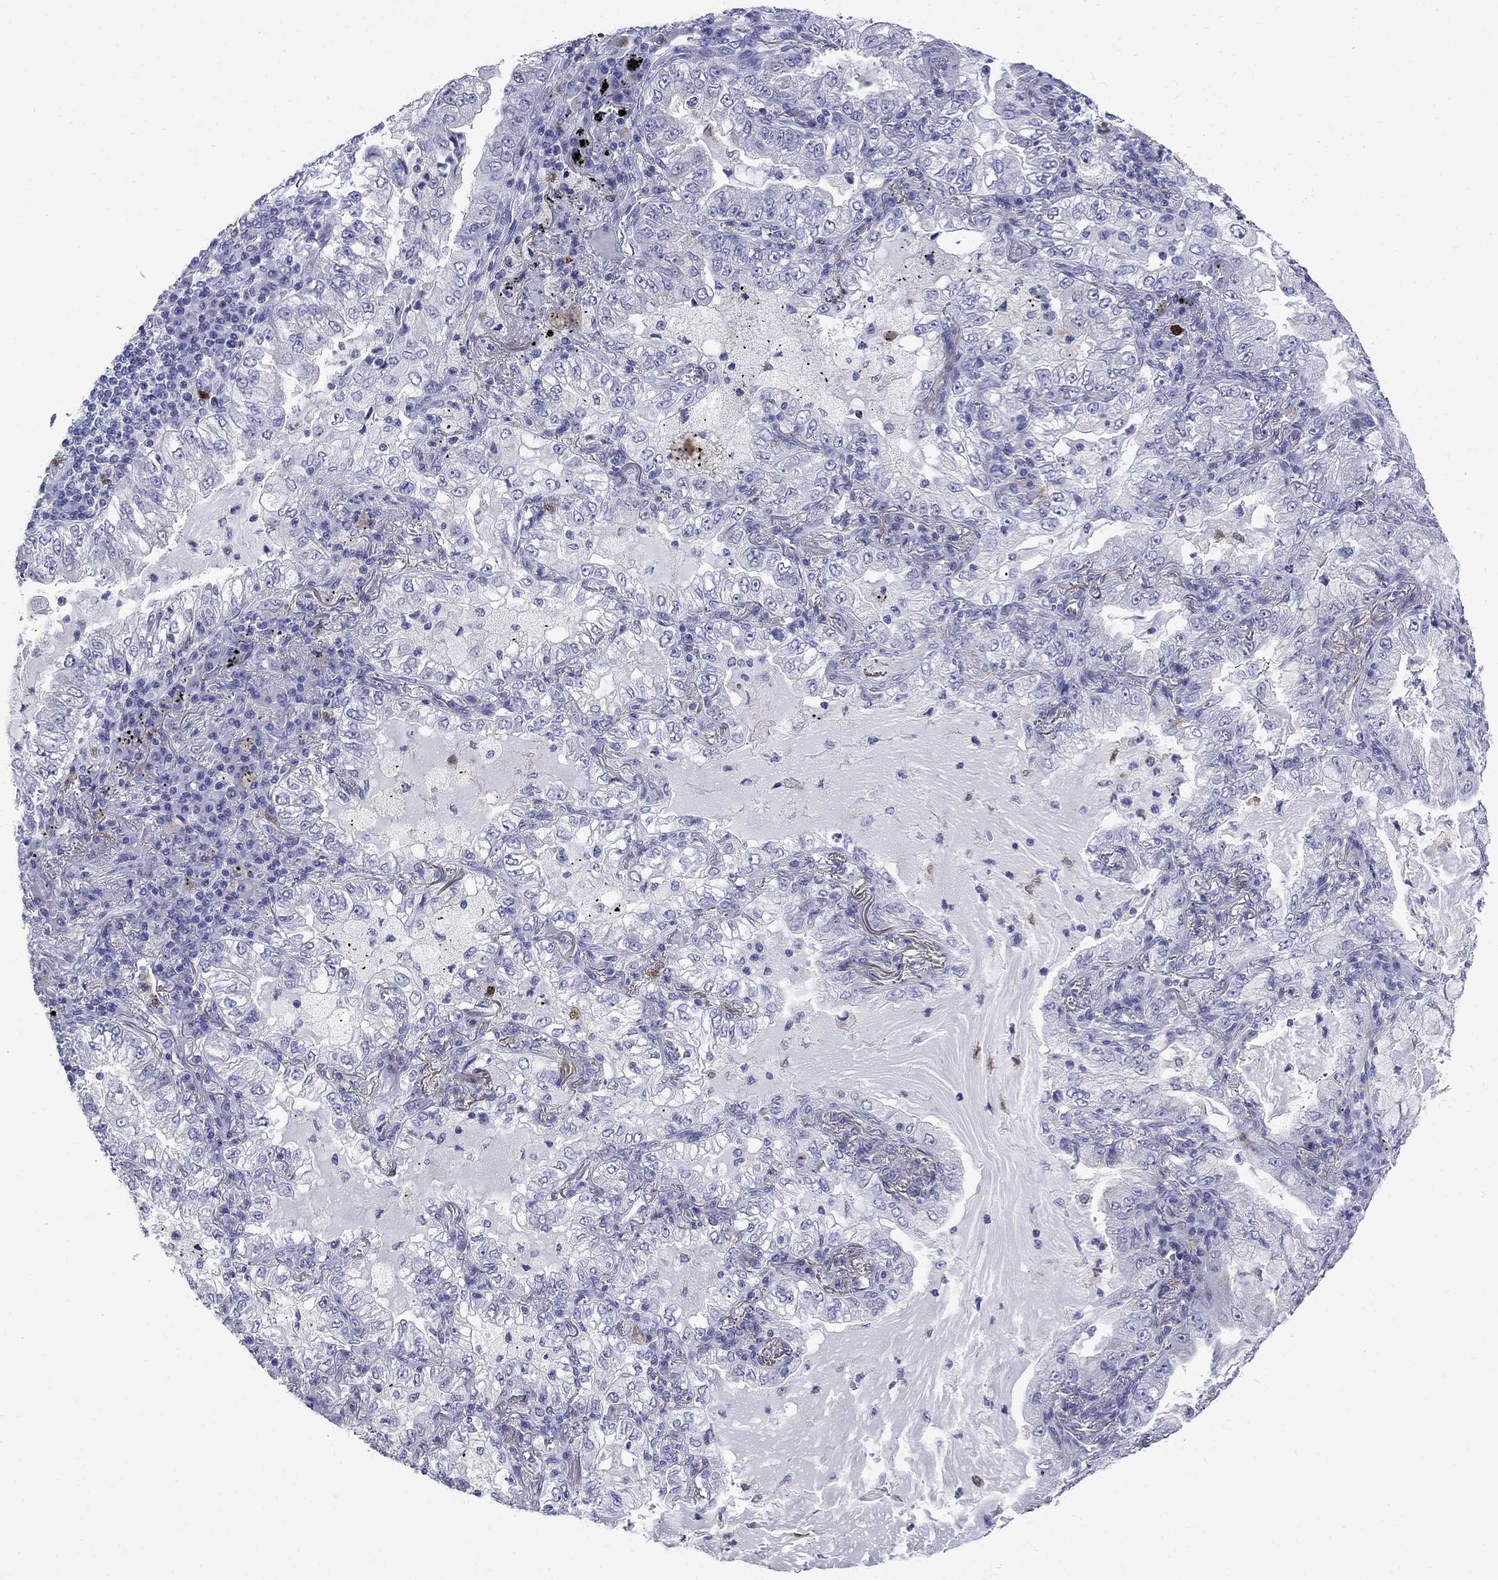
{"staining": {"intensity": "negative", "quantity": "none", "location": "none"}, "tissue": "lung cancer", "cell_type": "Tumor cells", "image_type": "cancer", "snomed": [{"axis": "morphology", "description": "Adenocarcinoma, NOS"}, {"axis": "topography", "description": "Lung"}], "caption": "A high-resolution photomicrograph shows immunohistochemistry staining of lung cancer (adenocarcinoma), which demonstrates no significant expression in tumor cells.", "gene": "SERPINB2", "patient": {"sex": "female", "age": 73}}